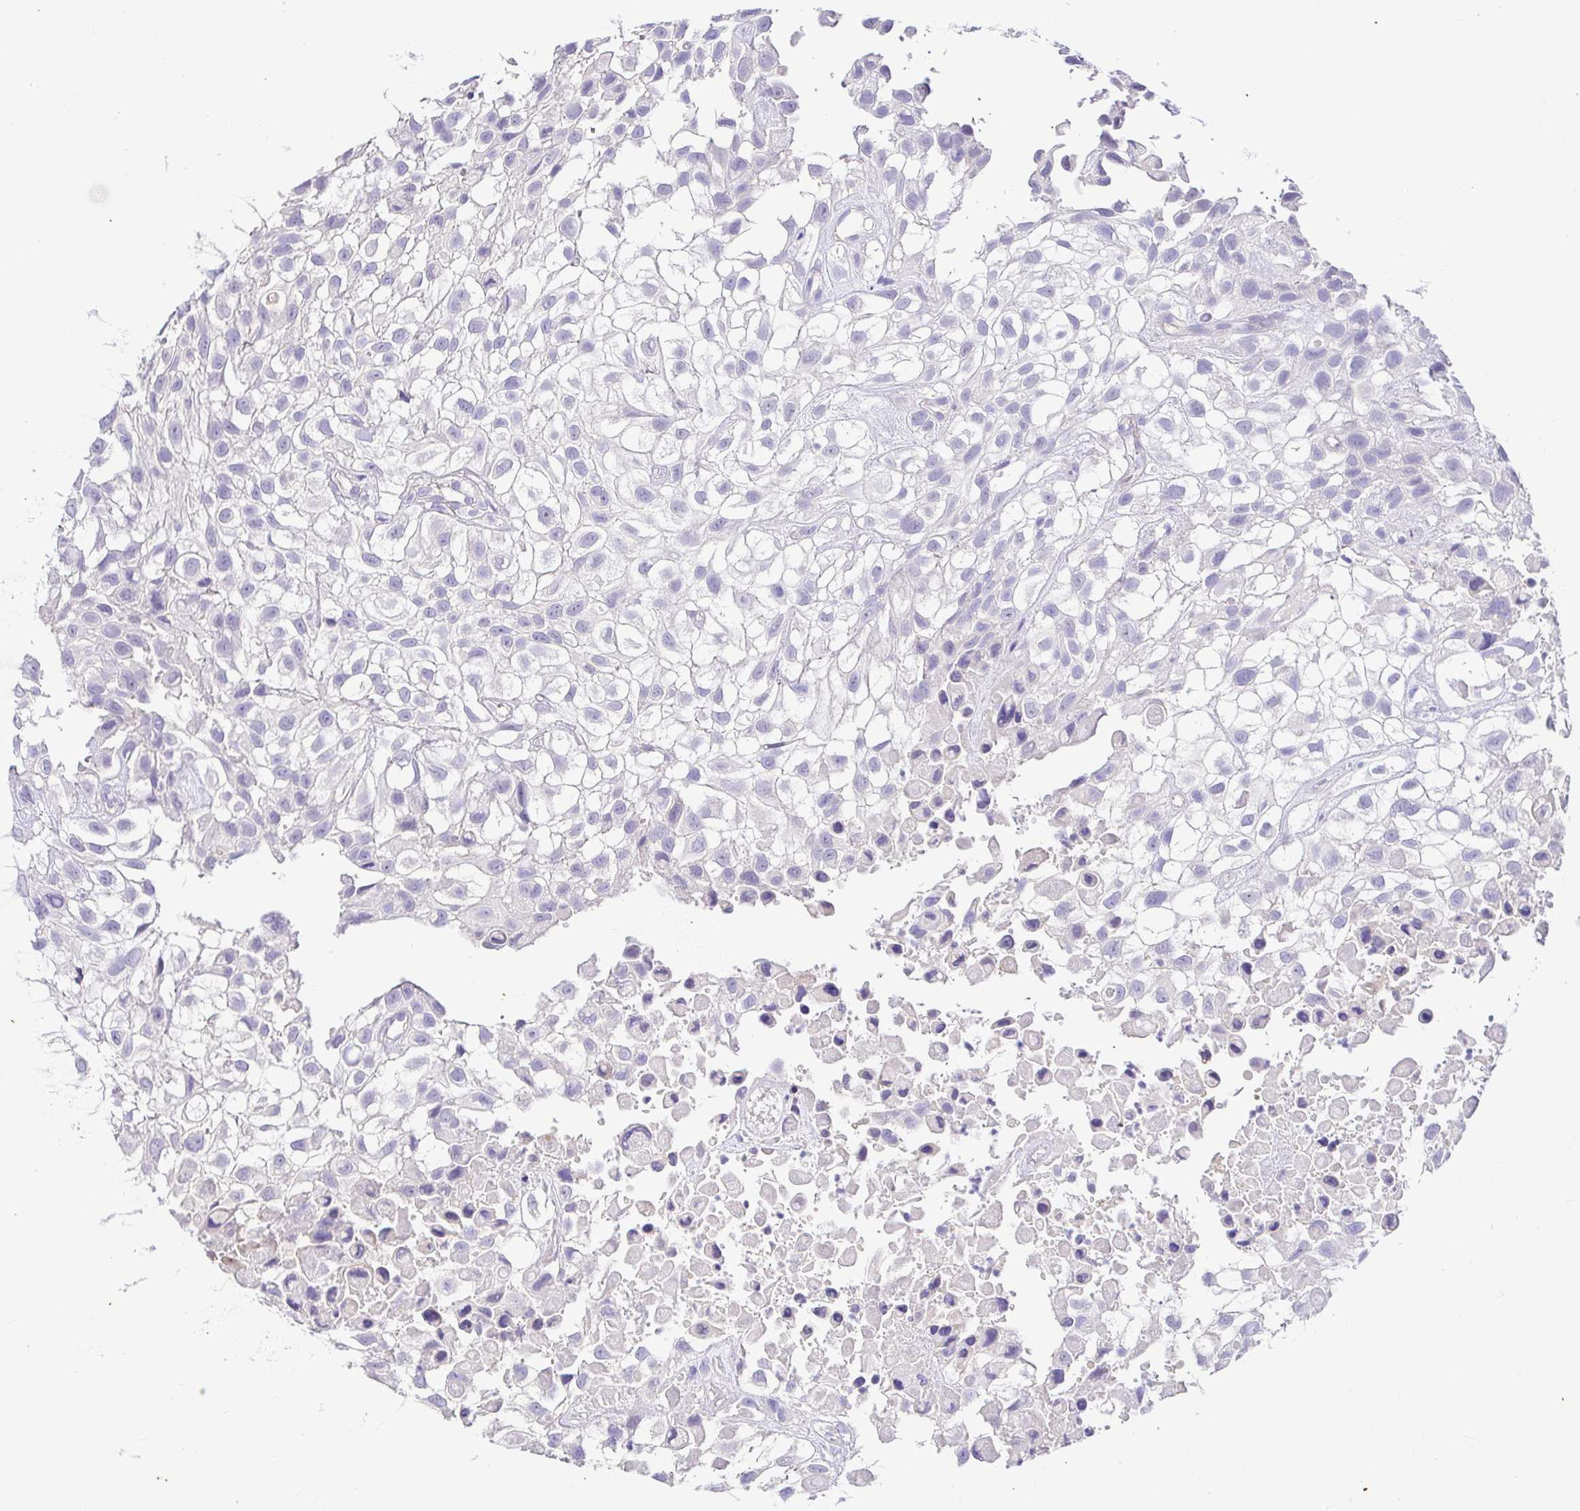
{"staining": {"intensity": "negative", "quantity": "none", "location": "none"}, "tissue": "urothelial cancer", "cell_type": "Tumor cells", "image_type": "cancer", "snomed": [{"axis": "morphology", "description": "Urothelial carcinoma, High grade"}, {"axis": "topography", "description": "Urinary bladder"}], "caption": "Urothelial cancer was stained to show a protein in brown. There is no significant staining in tumor cells.", "gene": "CDO1", "patient": {"sex": "male", "age": 56}}